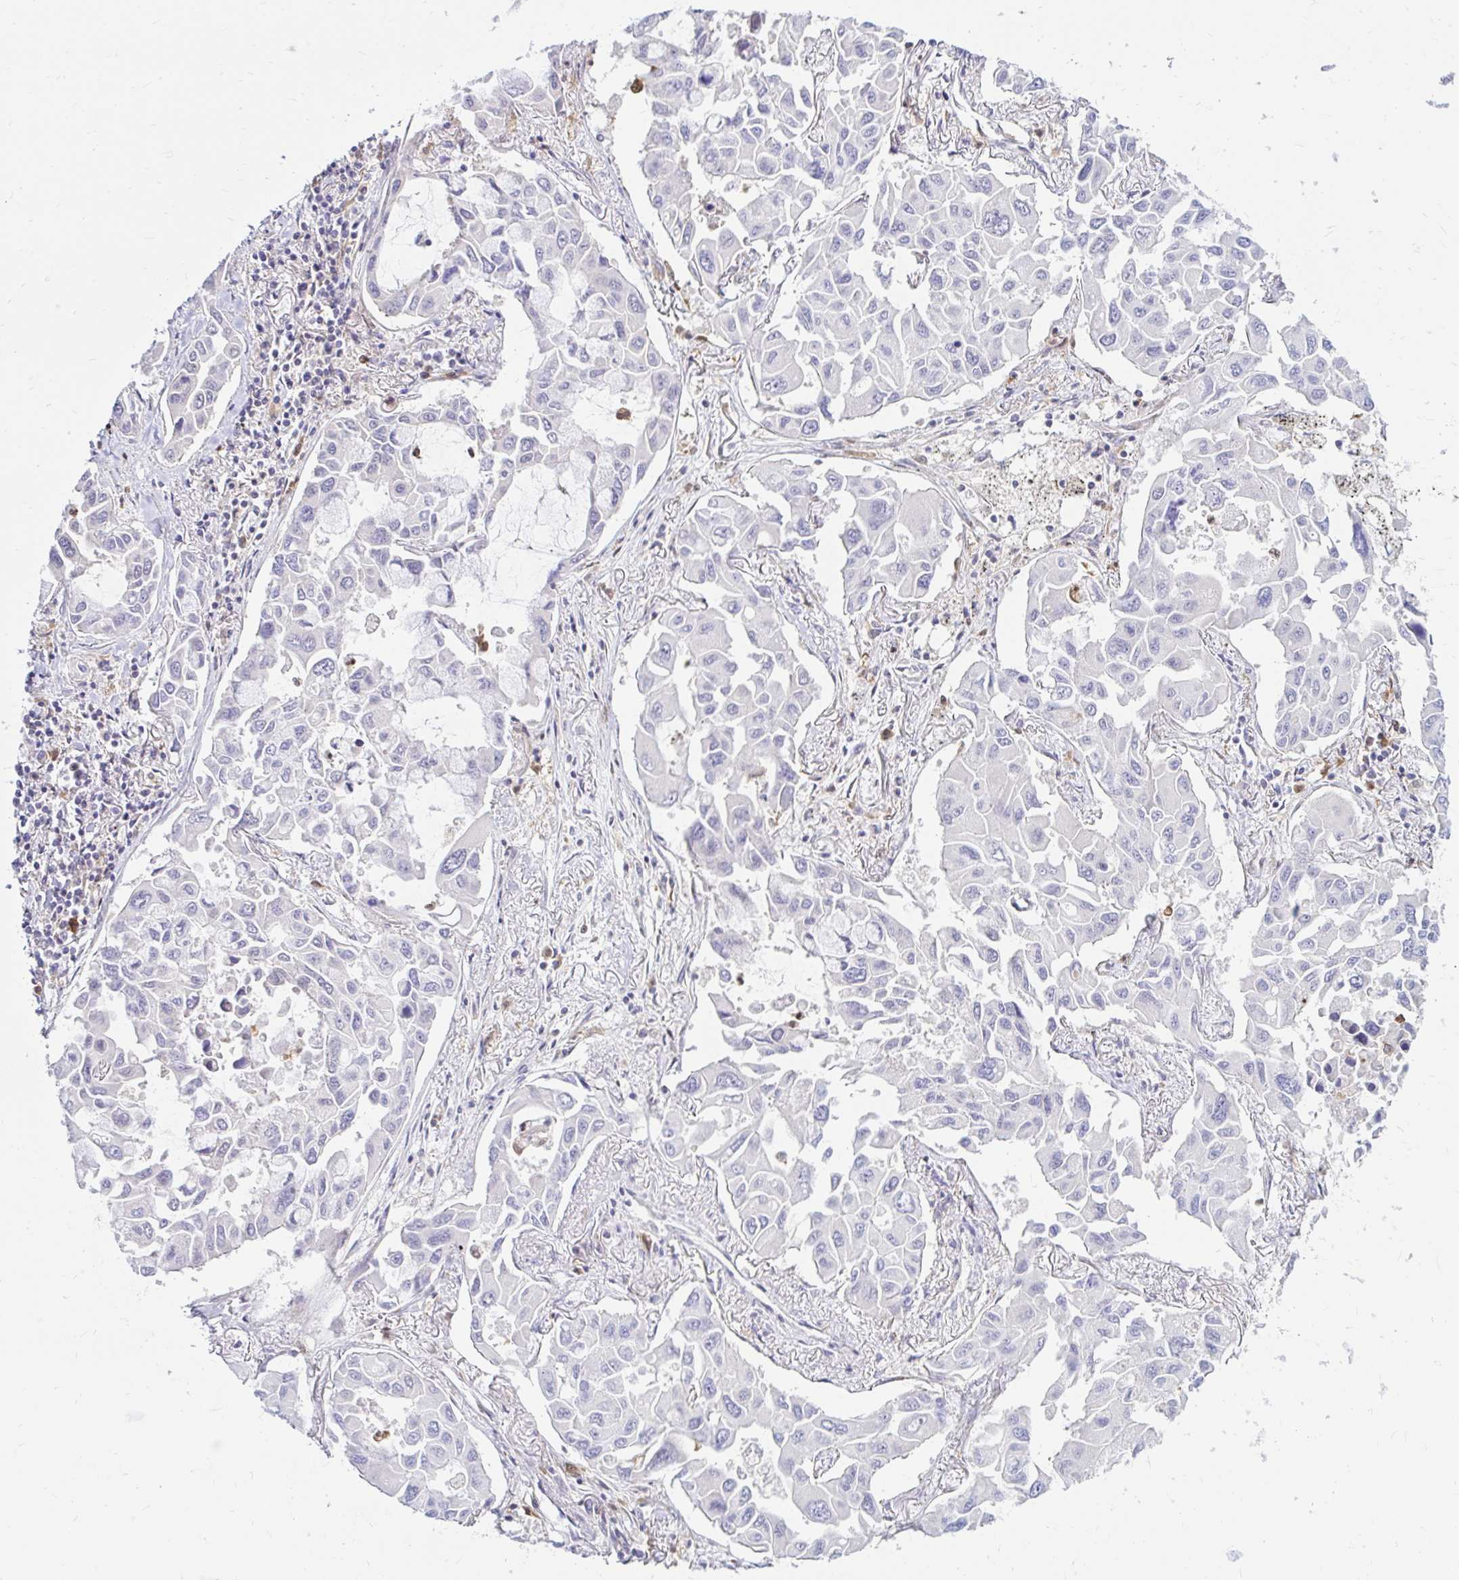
{"staining": {"intensity": "negative", "quantity": "none", "location": "none"}, "tissue": "lung cancer", "cell_type": "Tumor cells", "image_type": "cancer", "snomed": [{"axis": "morphology", "description": "Adenocarcinoma, NOS"}, {"axis": "topography", "description": "Lung"}], "caption": "A photomicrograph of human adenocarcinoma (lung) is negative for staining in tumor cells.", "gene": "PYCARD", "patient": {"sex": "male", "age": 64}}